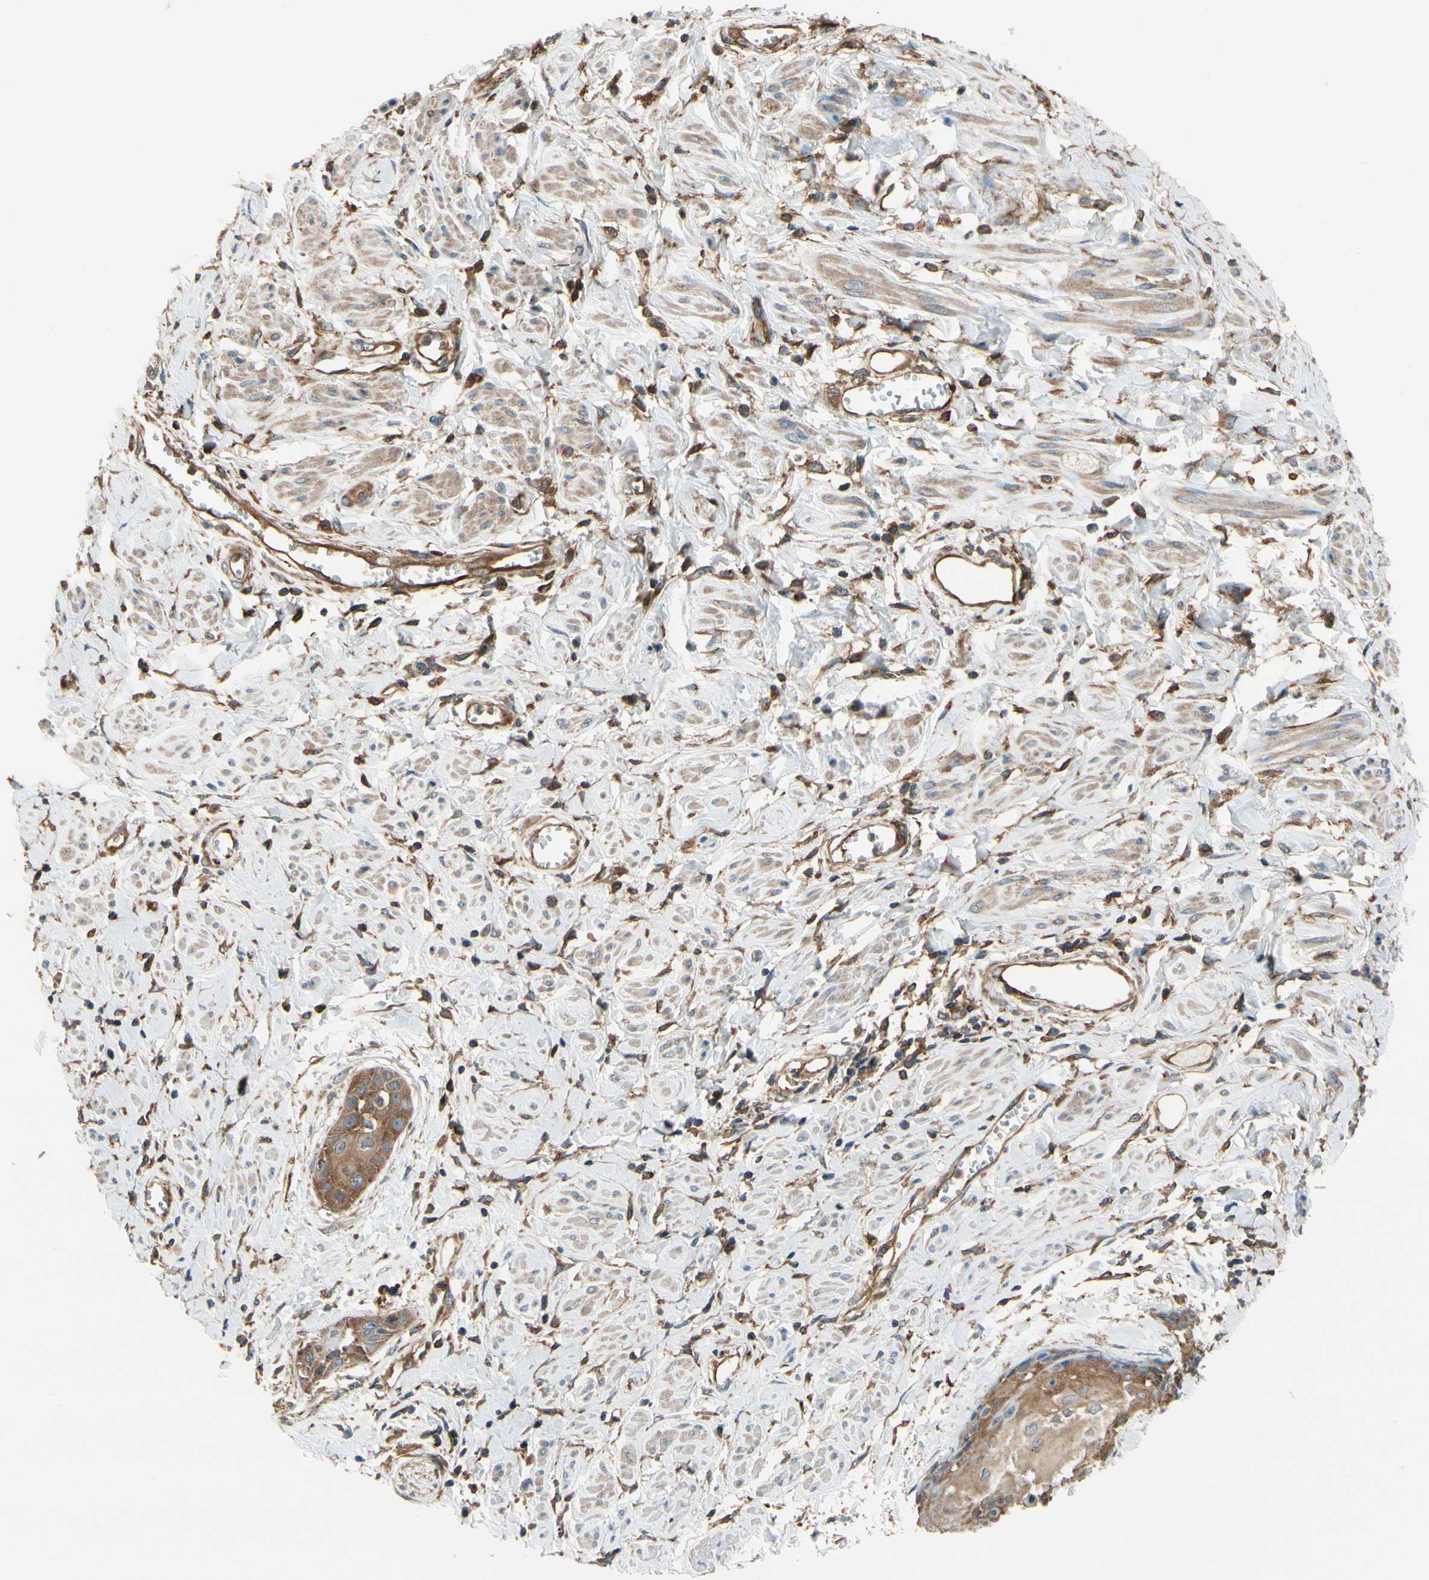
{"staining": {"intensity": "moderate", "quantity": "25%-75%", "location": "cytoplasmic/membranous"}, "tissue": "cervical cancer", "cell_type": "Tumor cells", "image_type": "cancer", "snomed": [{"axis": "morphology", "description": "Squamous cell carcinoma, NOS"}, {"axis": "topography", "description": "Cervix"}], "caption": "Immunohistochemistry photomicrograph of human cervical cancer stained for a protein (brown), which demonstrates medium levels of moderate cytoplasmic/membranous expression in approximately 25%-75% of tumor cells.", "gene": "EPS15", "patient": {"sex": "female", "age": 57}}